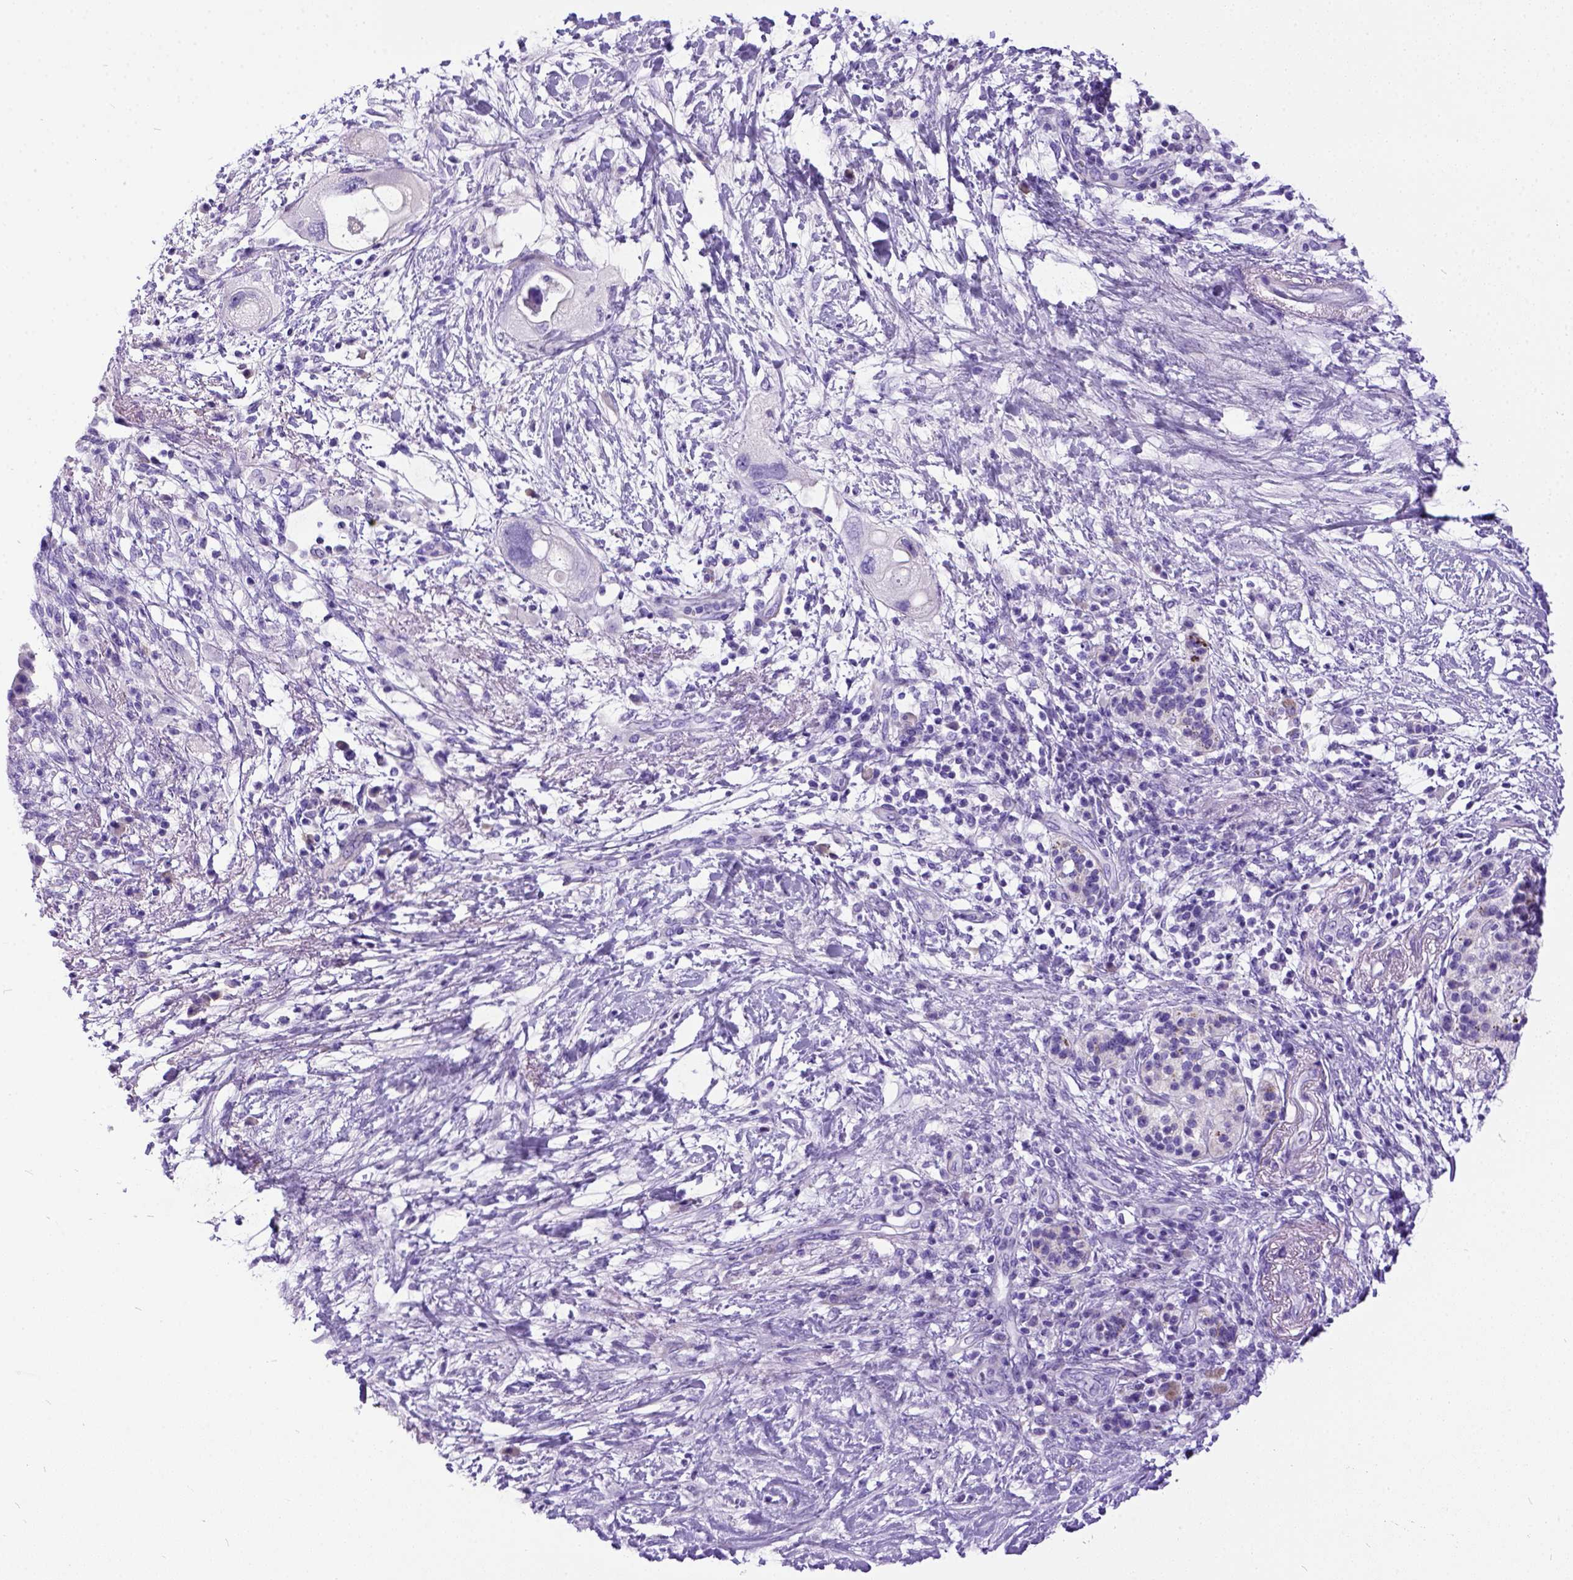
{"staining": {"intensity": "negative", "quantity": "none", "location": "none"}, "tissue": "pancreatic cancer", "cell_type": "Tumor cells", "image_type": "cancer", "snomed": [{"axis": "morphology", "description": "Adenocarcinoma, NOS"}, {"axis": "topography", "description": "Pancreas"}], "caption": "The IHC histopathology image has no significant expression in tumor cells of pancreatic adenocarcinoma tissue.", "gene": "IGF2", "patient": {"sex": "female", "age": 72}}